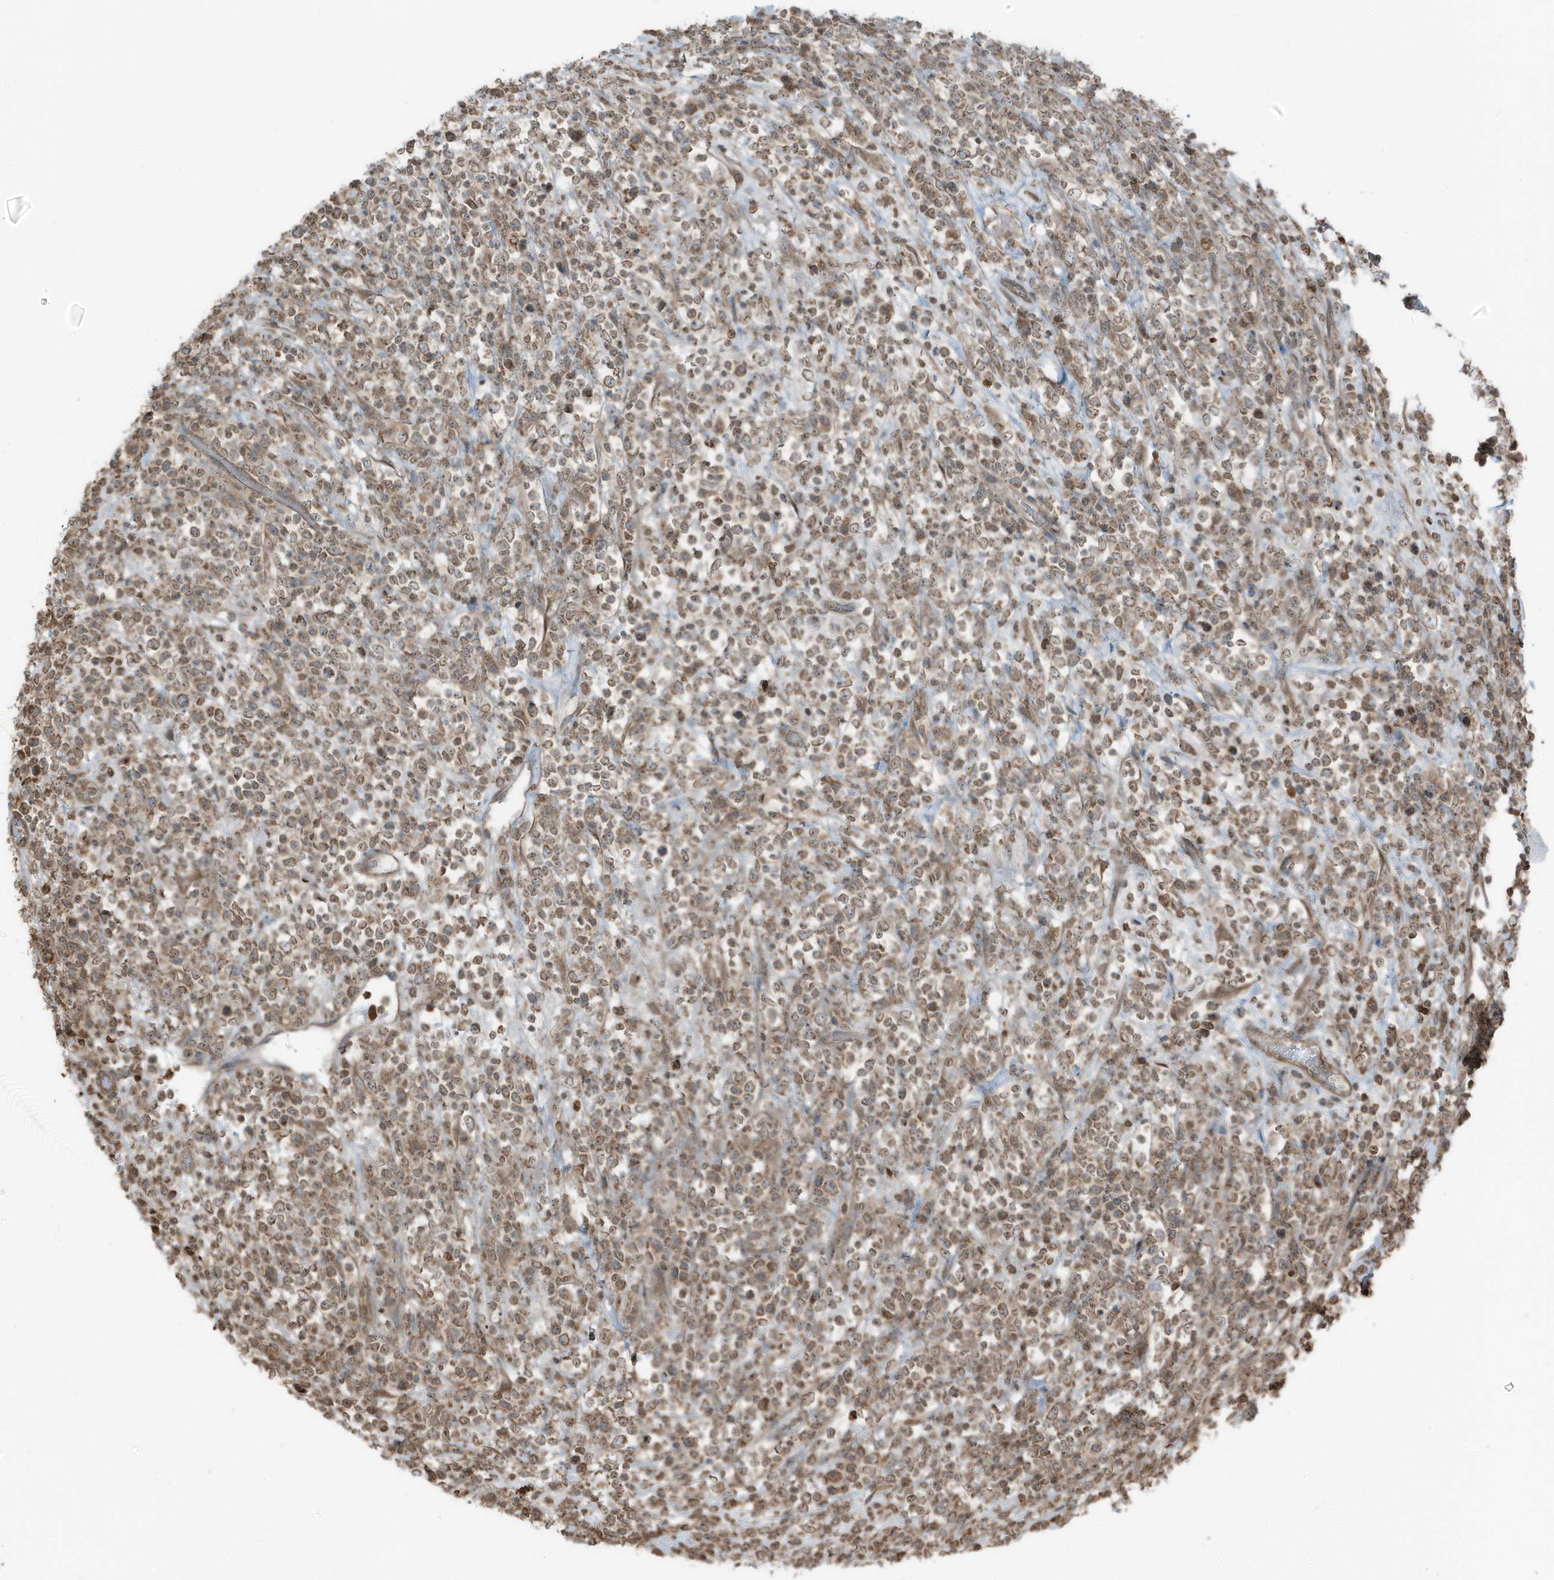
{"staining": {"intensity": "moderate", "quantity": ">75%", "location": "cytoplasmic/membranous"}, "tissue": "lymphoma", "cell_type": "Tumor cells", "image_type": "cancer", "snomed": [{"axis": "morphology", "description": "Malignant lymphoma, non-Hodgkin's type, High grade"}, {"axis": "topography", "description": "Colon"}], "caption": "Tumor cells reveal moderate cytoplasmic/membranous expression in about >75% of cells in lymphoma. The staining is performed using DAB (3,3'-diaminobenzidine) brown chromogen to label protein expression. The nuclei are counter-stained blue using hematoxylin.", "gene": "AZI2", "patient": {"sex": "female", "age": 53}}